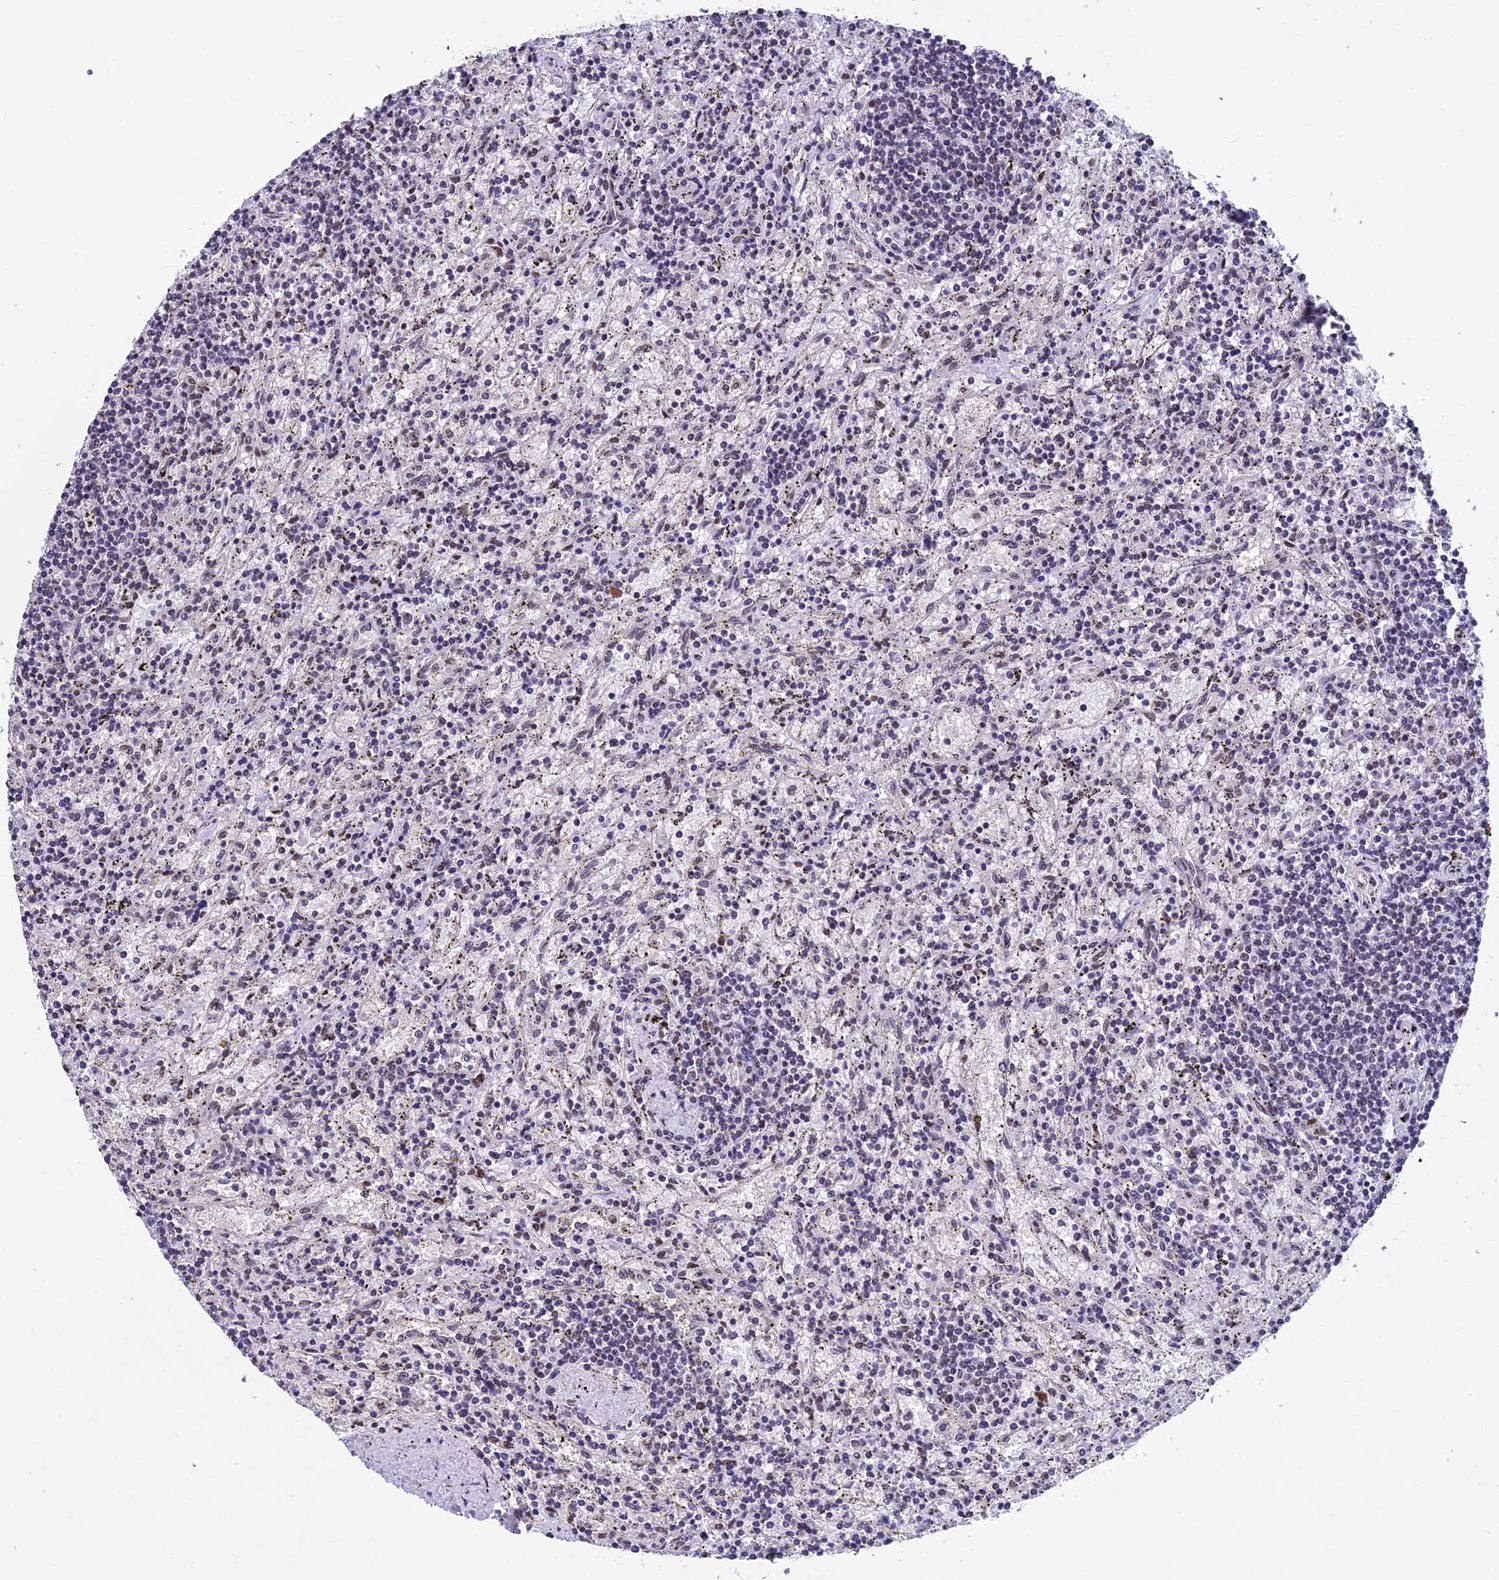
{"staining": {"intensity": "negative", "quantity": "none", "location": "none"}, "tissue": "lymphoma", "cell_type": "Tumor cells", "image_type": "cancer", "snomed": [{"axis": "morphology", "description": "Malignant lymphoma, non-Hodgkin's type, Low grade"}, {"axis": "topography", "description": "Spleen"}], "caption": "Image shows no significant protein positivity in tumor cells of lymphoma. (IHC, brightfield microscopy, high magnification).", "gene": "RNF40", "patient": {"sex": "male", "age": 76}}